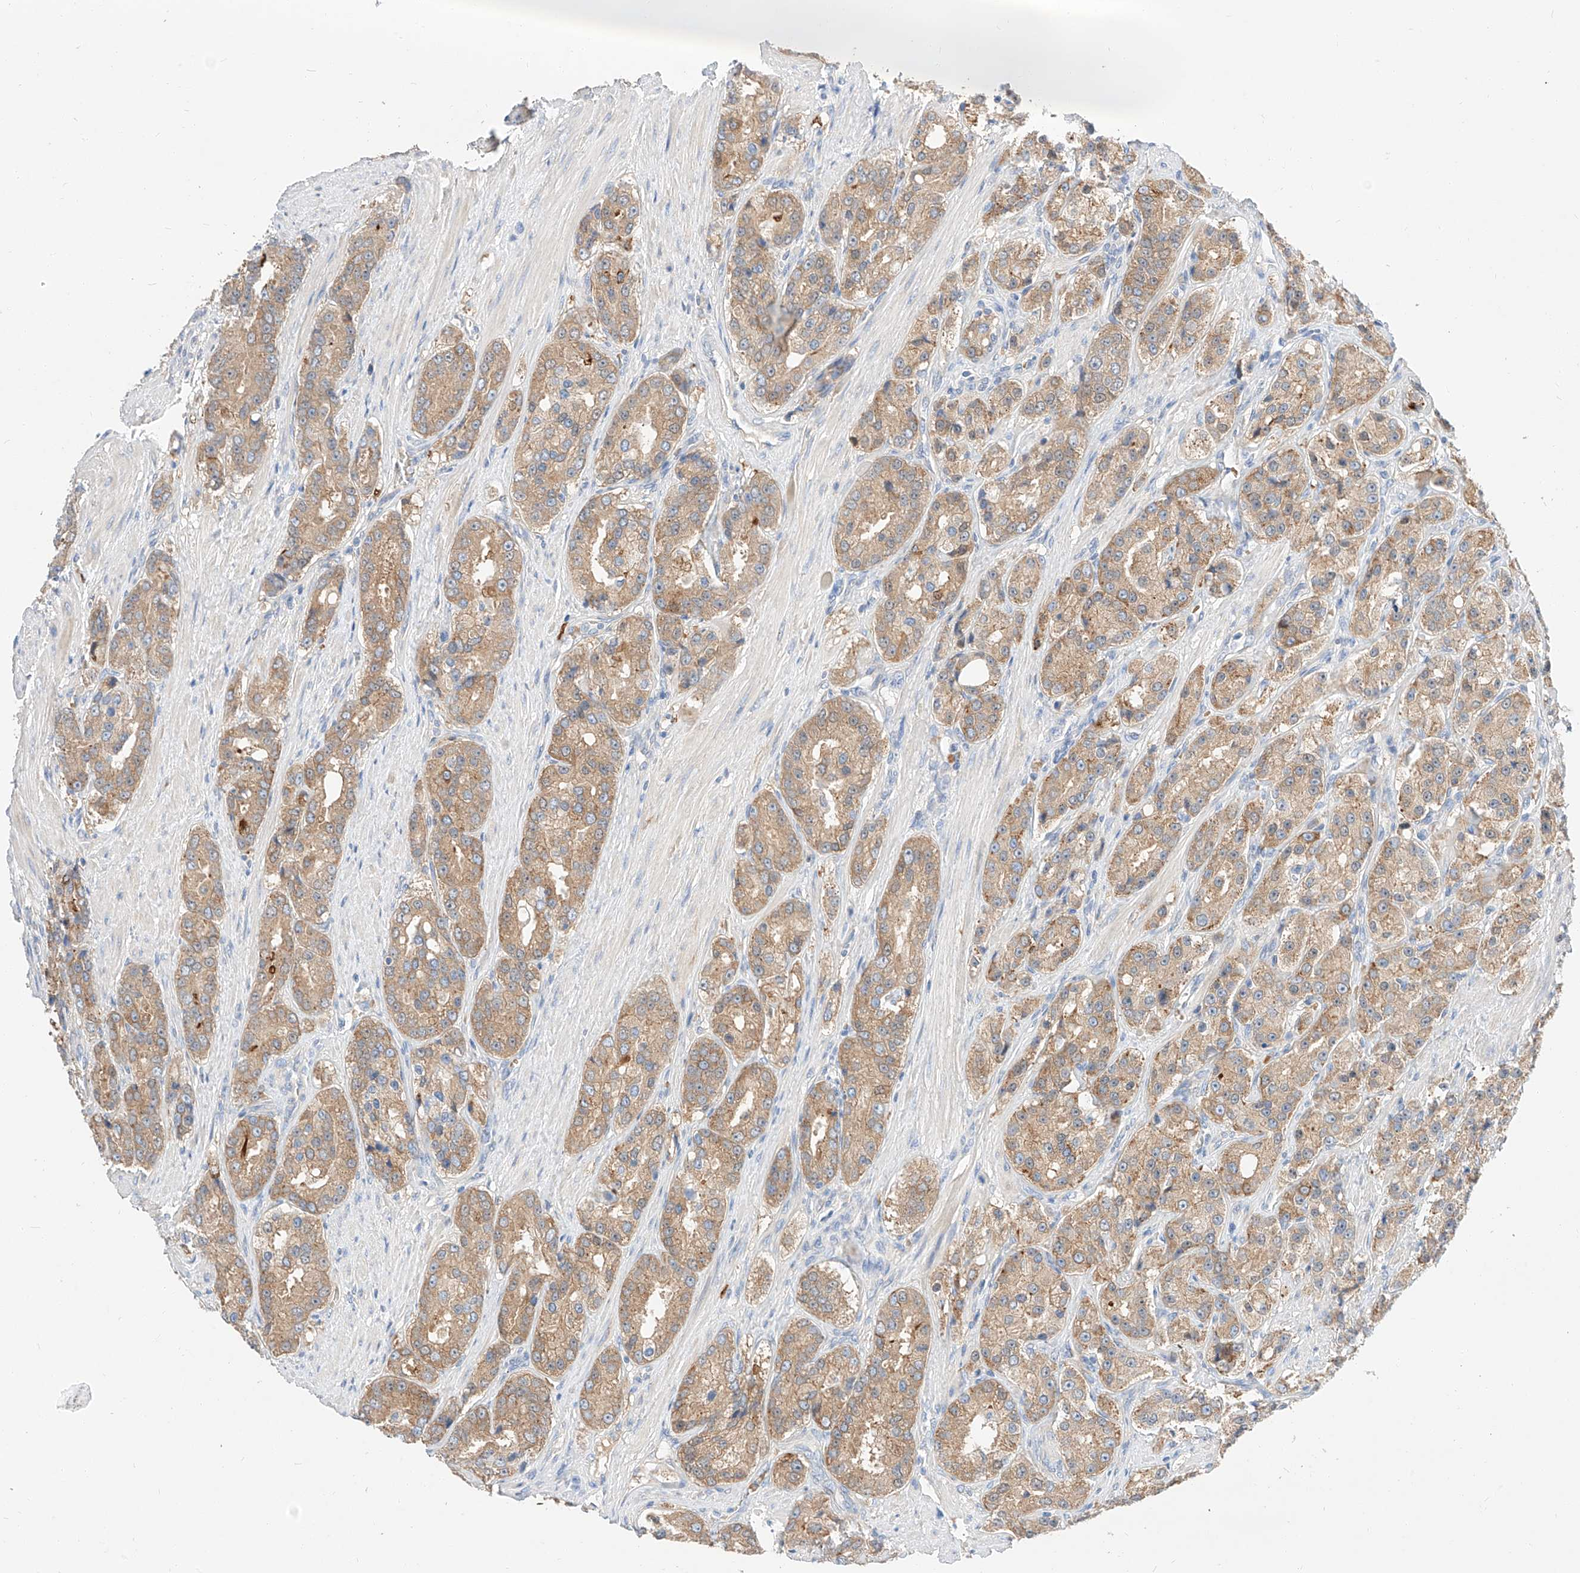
{"staining": {"intensity": "weak", "quantity": ">75%", "location": "cytoplasmic/membranous"}, "tissue": "prostate cancer", "cell_type": "Tumor cells", "image_type": "cancer", "snomed": [{"axis": "morphology", "description": "Adenocarcinoma, High grade"}, {"axis": "topography", "description": "Prostate"}], "caption": "A high-resolution image shows immunohistochemistry (IHC) staining of high-grade adenocarcinoma (prostate), which shows weak cytoplasmic/membranous staining in approximately >75% of tumor cells. The protein of interest is stained brown, and the nuclei are stained in blue (DAB IHC with brightfield microscopy, high magnification).", "gene": "MAP7", "patient": {"sex": "male", "age": 60}}